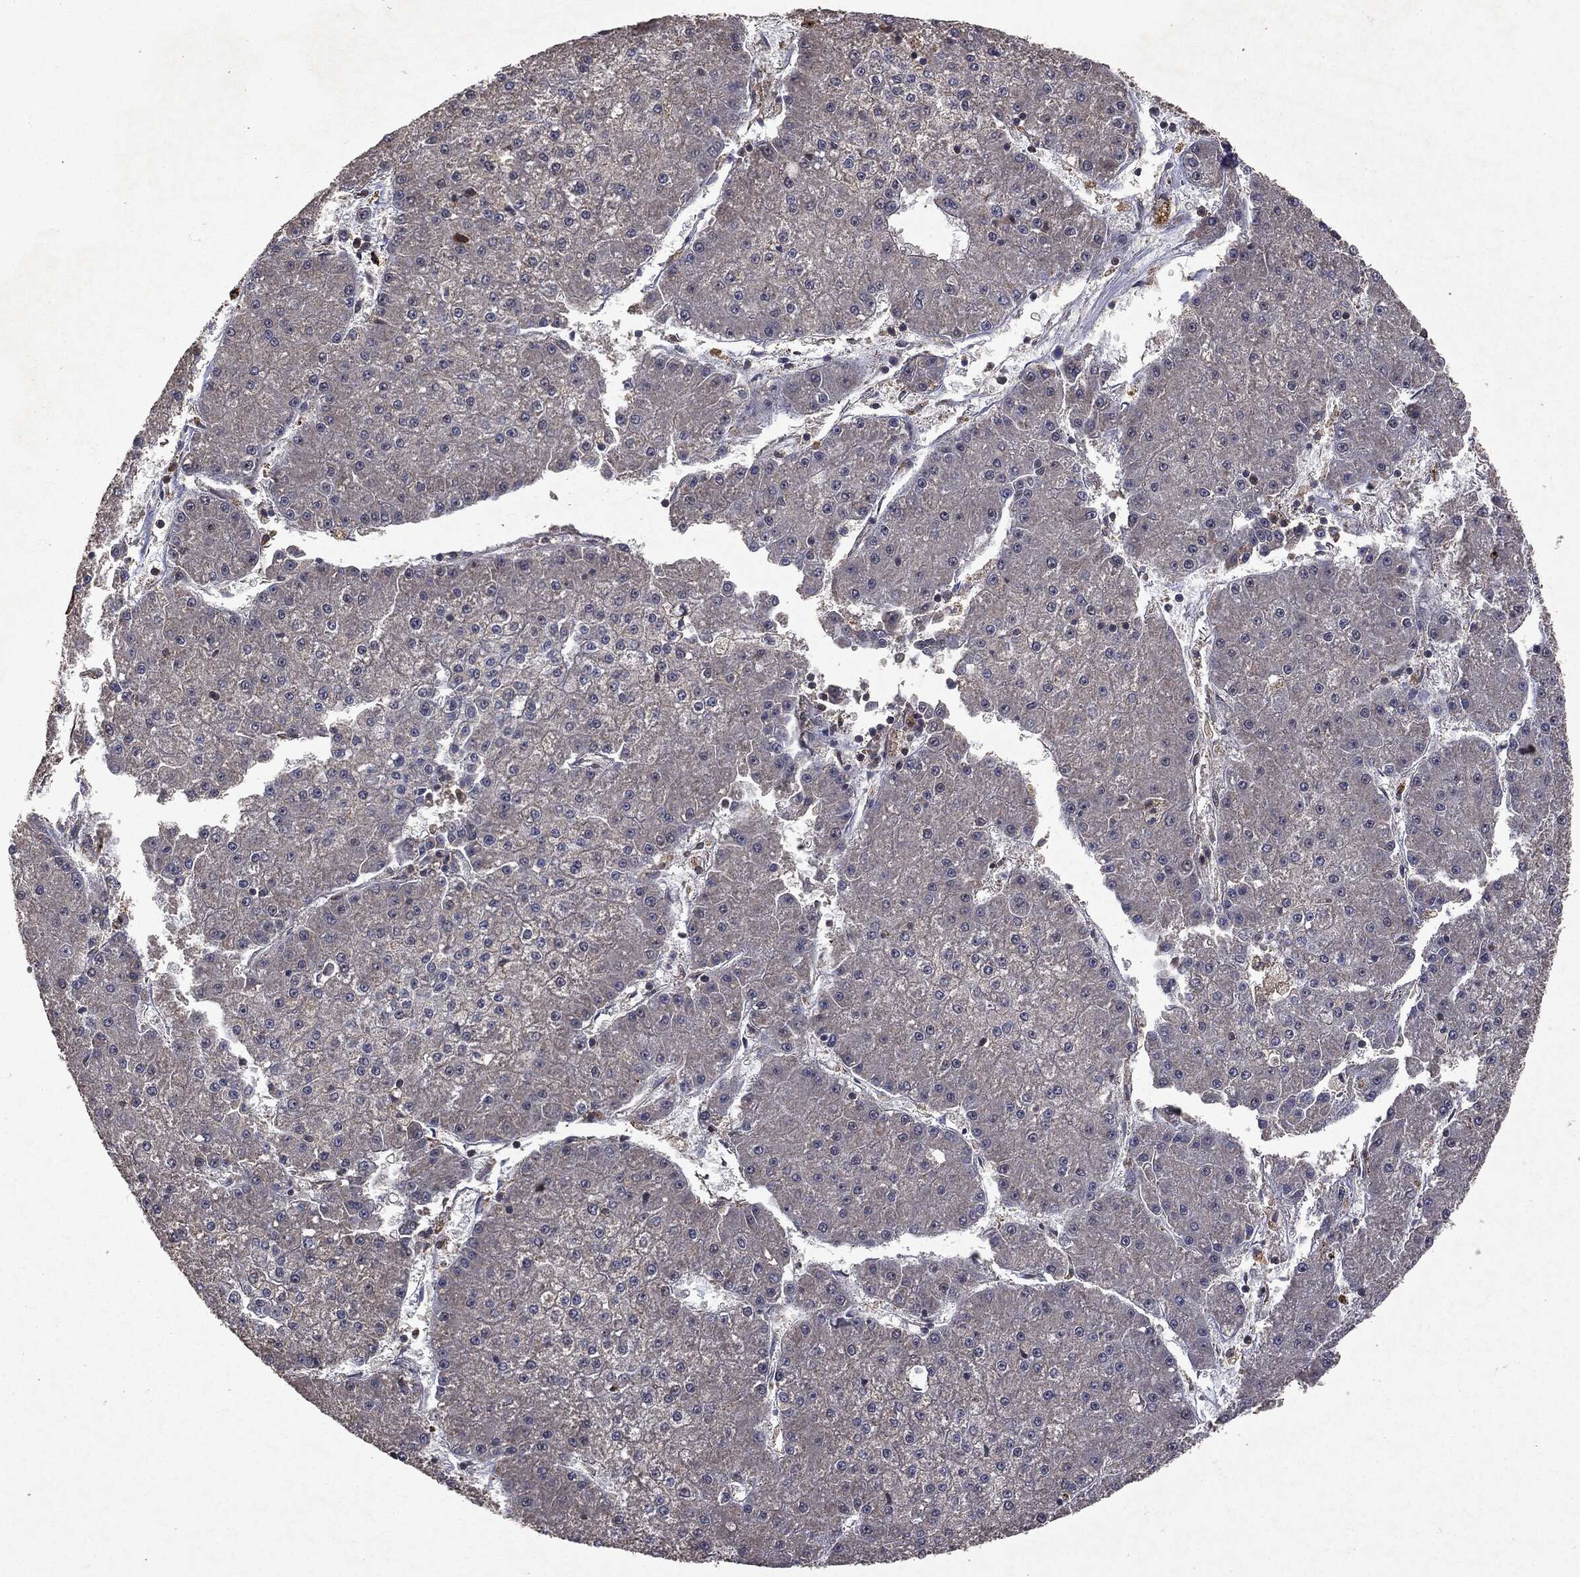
{"staining": {"intensity": "negative", "quantity": "none", "location": "none"}, "tissue": "liver cancer", "cell_type": "Tumor cells", "image_type": "cancer", "snomed": [{"axis": "morphology", "description": "Carcinoma, Hepatocellular, NOS"}, {"axis": "topography", "description": "Liver"}], "caption": "An IHC image of liver hepatocellular carcinoma is shown. There is no staining in tumor cells of liver hepatocellular carcinoma. (DAB (3,3'-diaminobenzidine) immunohistochemistry, high magnification).", "gene": "PTEN", "patient": {"sex": "male", "age": 73}}